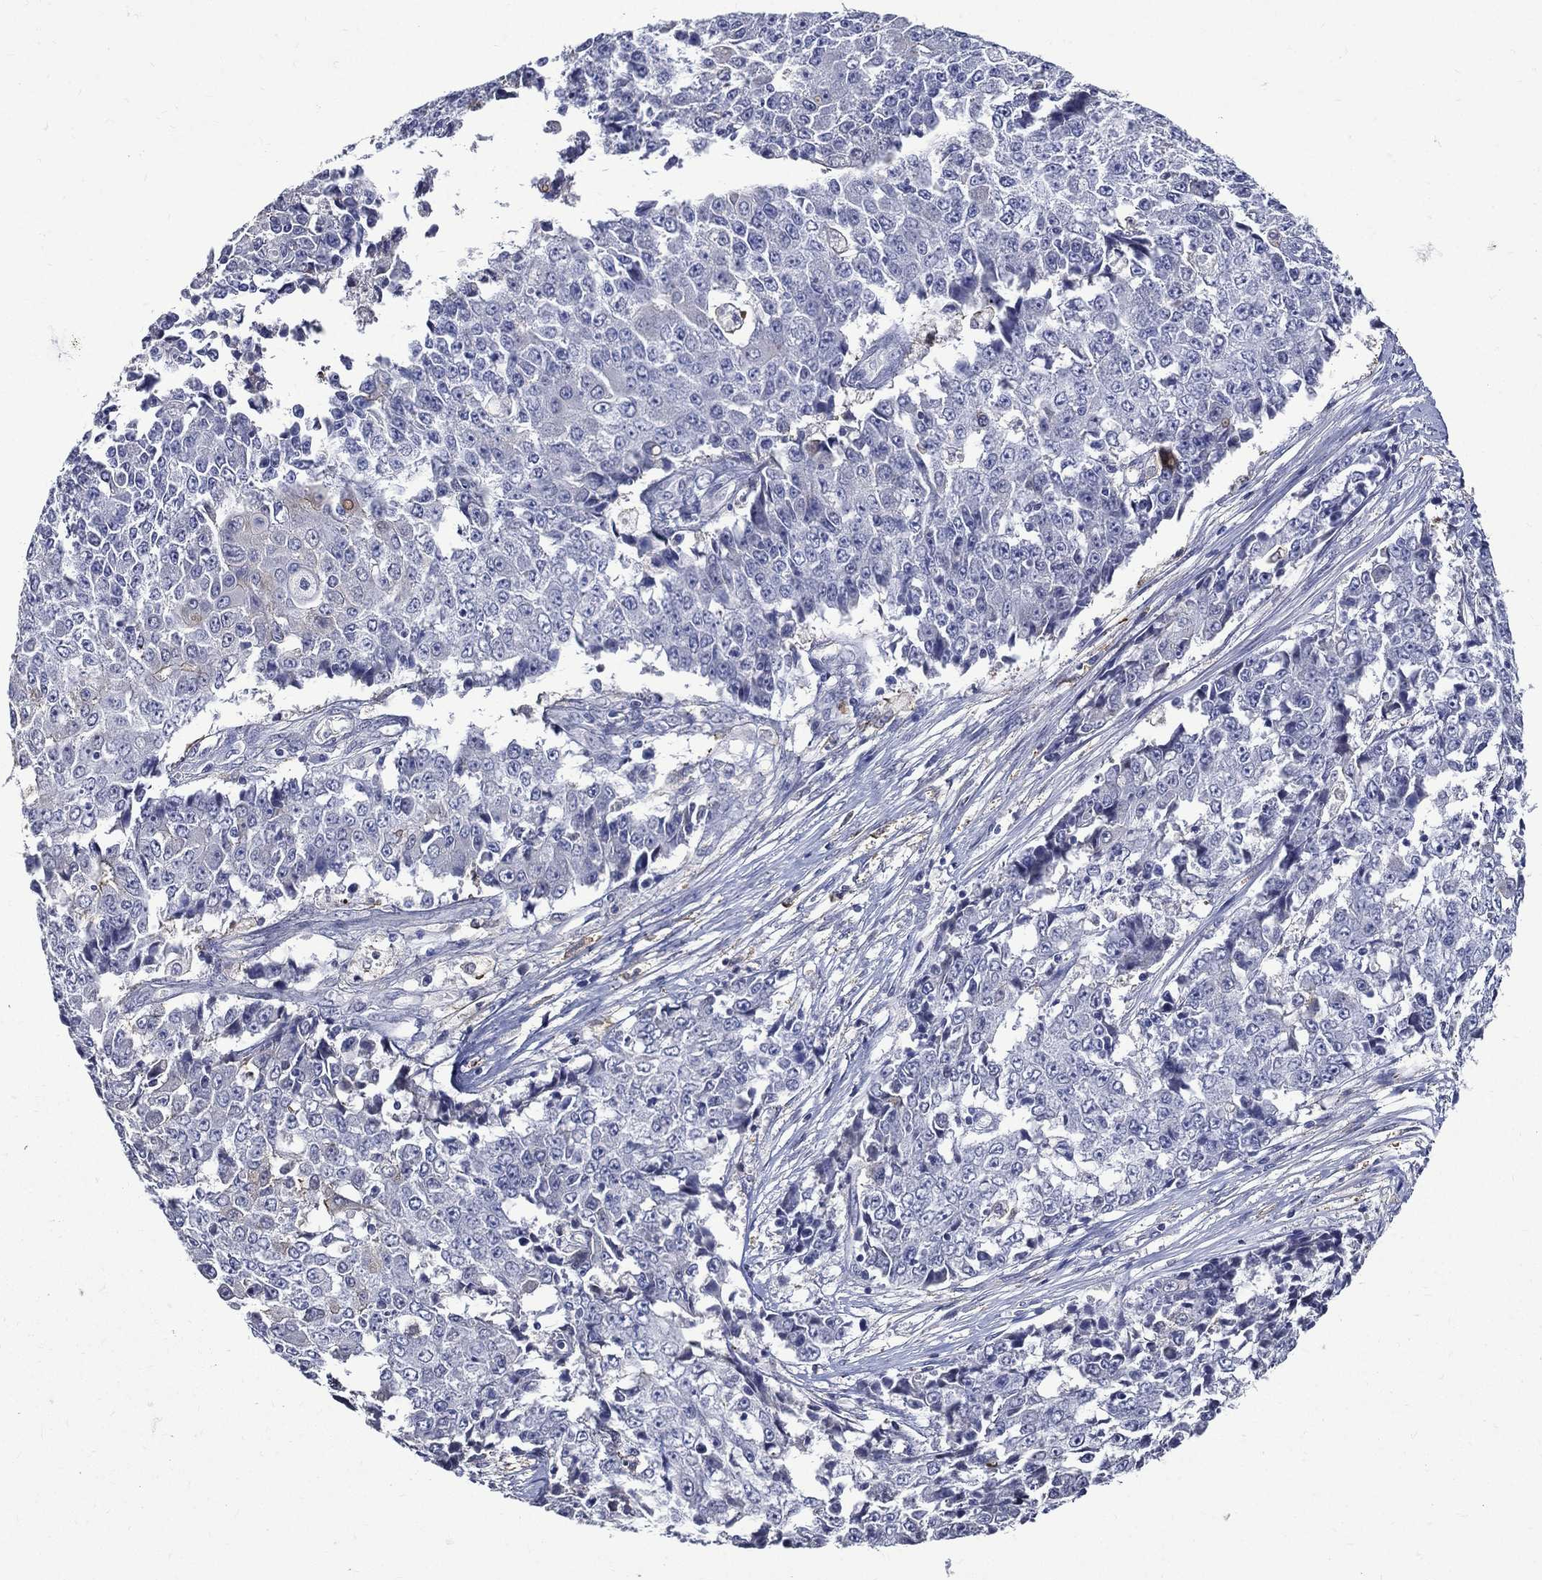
{"staining": {"intensity": "negative", "quantity": "none", "location": "none"}, "tissue": "ovarian cancer", "cell_type": "Tumor cells", "image_type": "cancer", "snomed": [{"axis": "morphology", "description": "Carcinoma, endometroid"}, {"axis": "topography", "description": "Ovary"}], "caption": "The micrograph exhibits no staining of tumor cells in ovarian cancer (endometroid carcinoma).", "gene": "GPR171", "patient": {"sex": "female", "age": 42}}